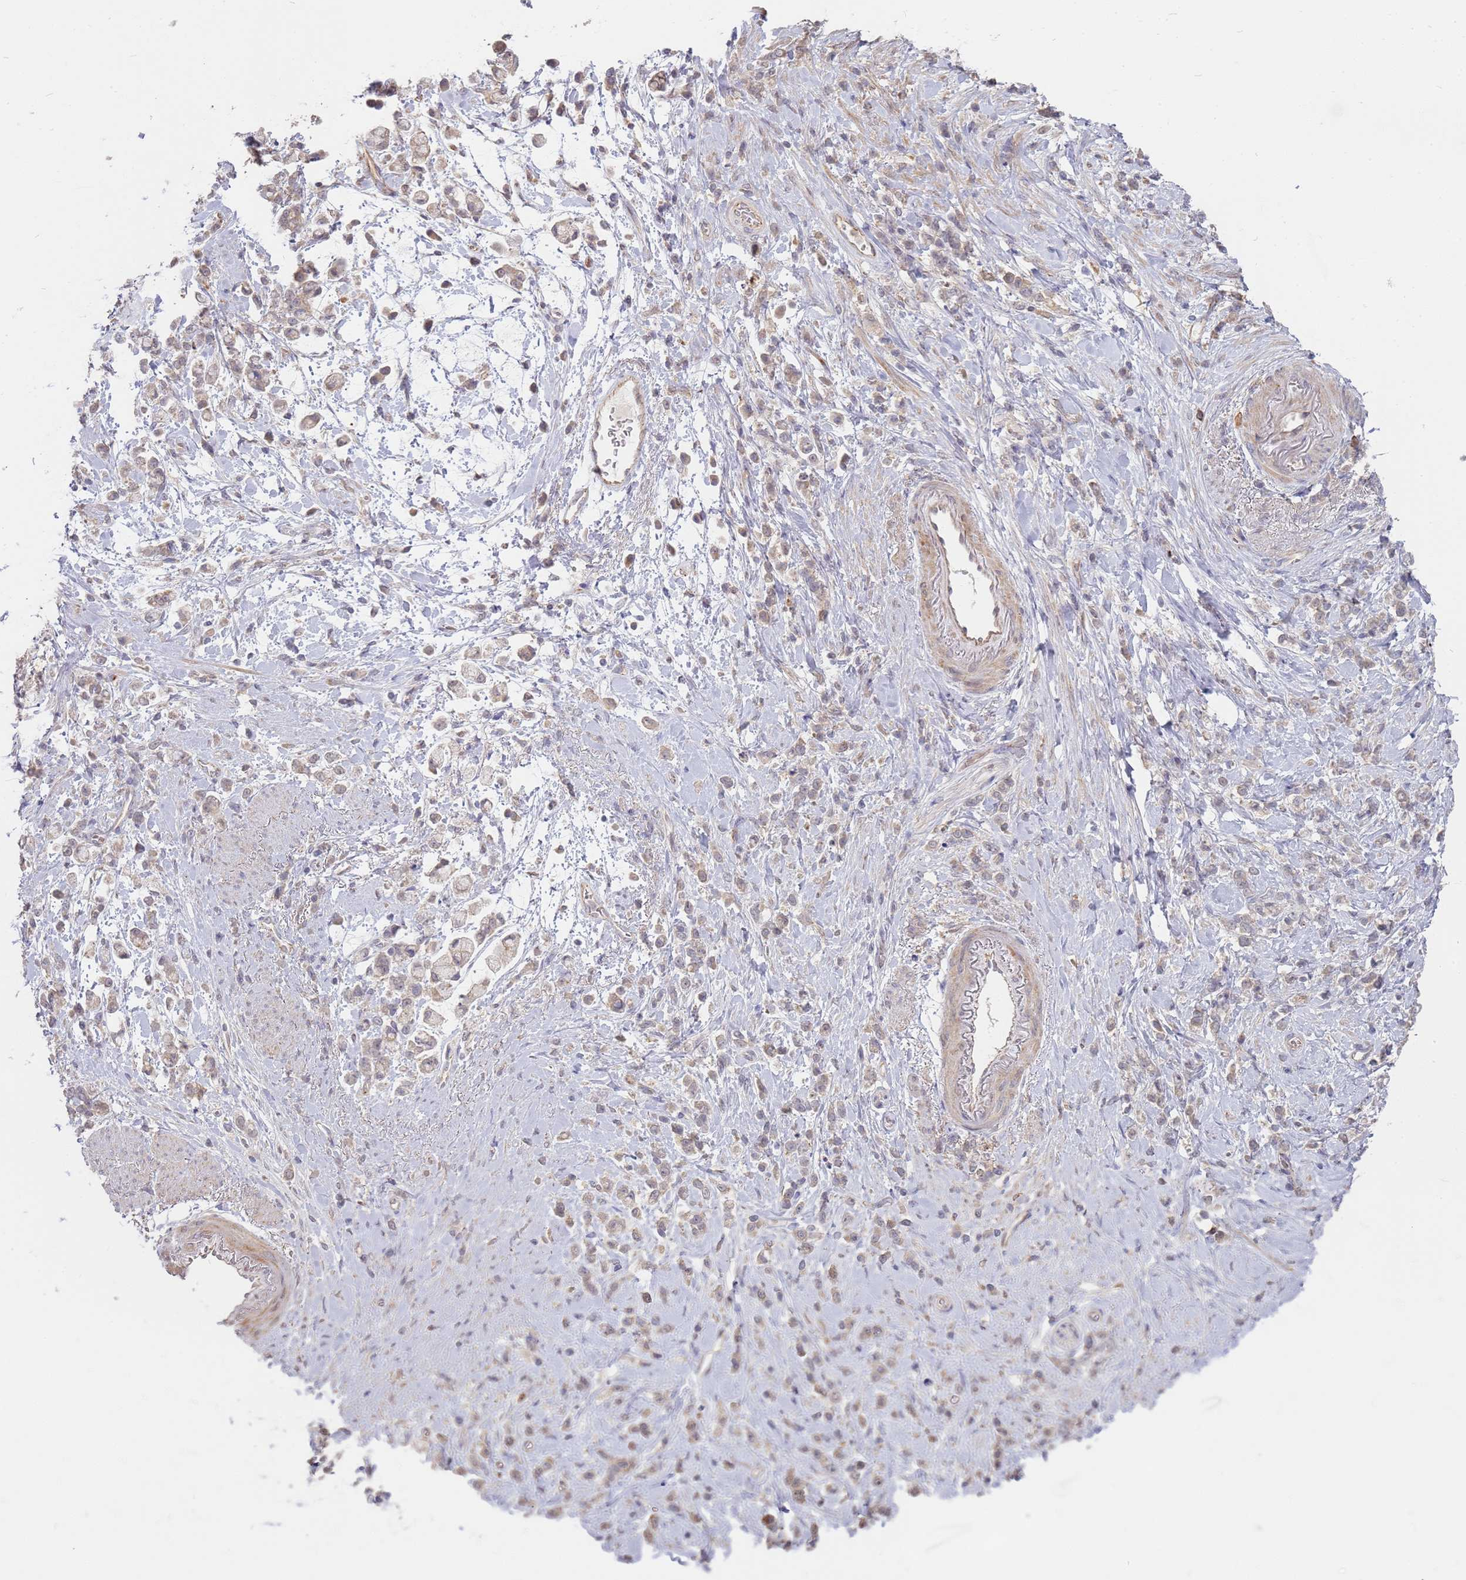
{"staining": {"intensity": "weak", "quantity": "25%-75%", "location": "cytoplasmic/membranous"}, "tissue": "stomach cancer", "cell_type": "Tumor cells", "image_type": "cancer", "snomed": [{"axis": "morphology", "description": "Adenocarcinoma, NOS"}, {"axis": "topography", "description": "Stomach"}], "caption": "A brown stain highlights weak cytoplasmic/membranous expression of a protein in adenocarcinoma (stomach) tumor cells.", "gene": "MPEG1", "patient": {"sex": "female", "age": 60}}